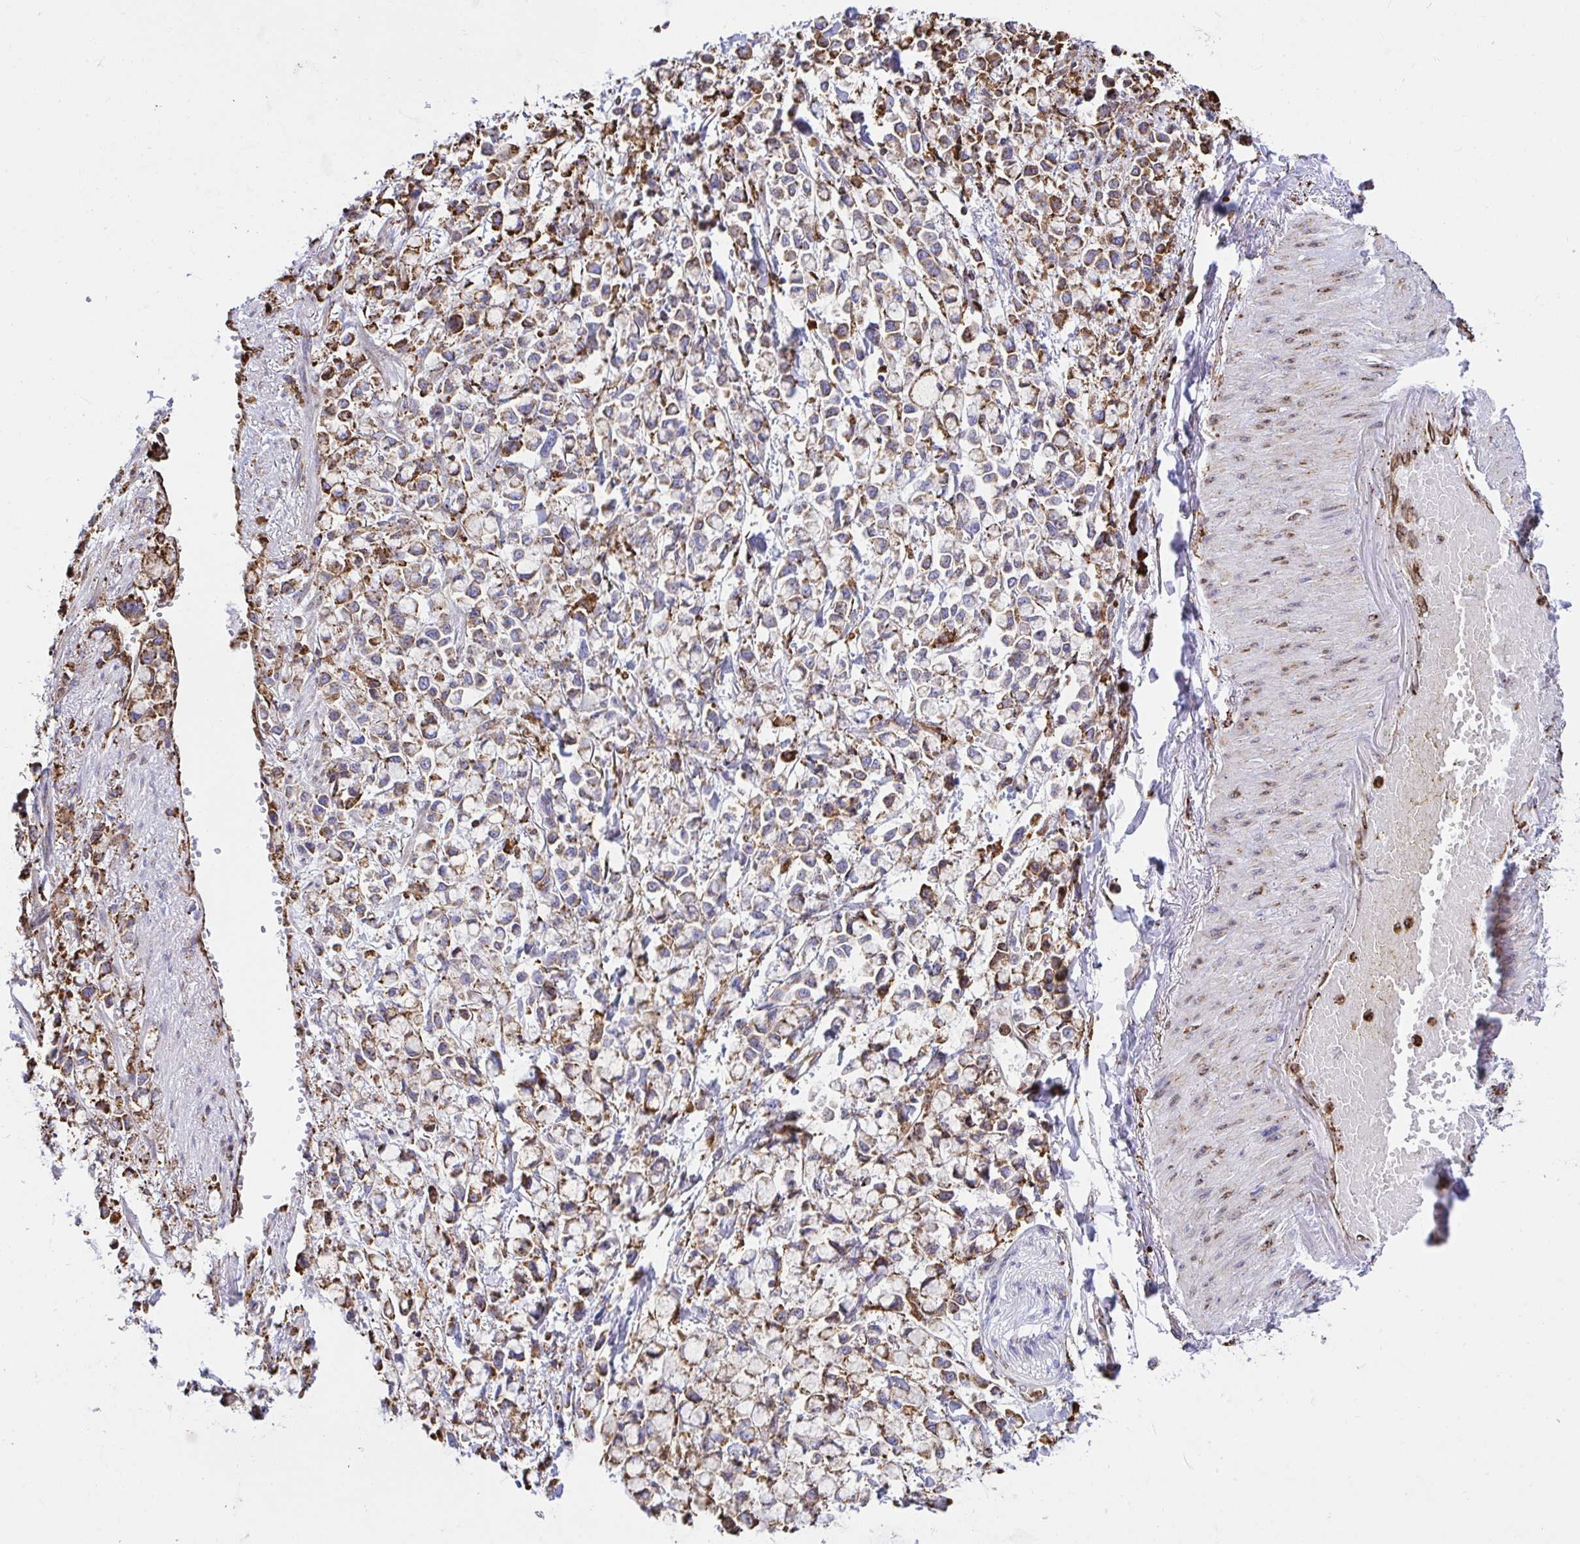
{"staining": {"intensity": "moderate", "quantity": "25%-75%", "location": "cytoplasmic/membranous"}, "tissue": "stomach cancer", "cell_type": "Tumor cells", "image_type": "cancer", "snomed": [{"axis": "morphology", "description": "Adenocarcinoma, NOS"}, {"axis": "topography", "description": "Stomach"}], "caption": "A brown stain labels moderate cytoplasmic/membranous expression of a protein in human stomach adenocarcinoma tumor cells.", "gene": "CLGN", "patient": {"sex": "female", "age": 81}}